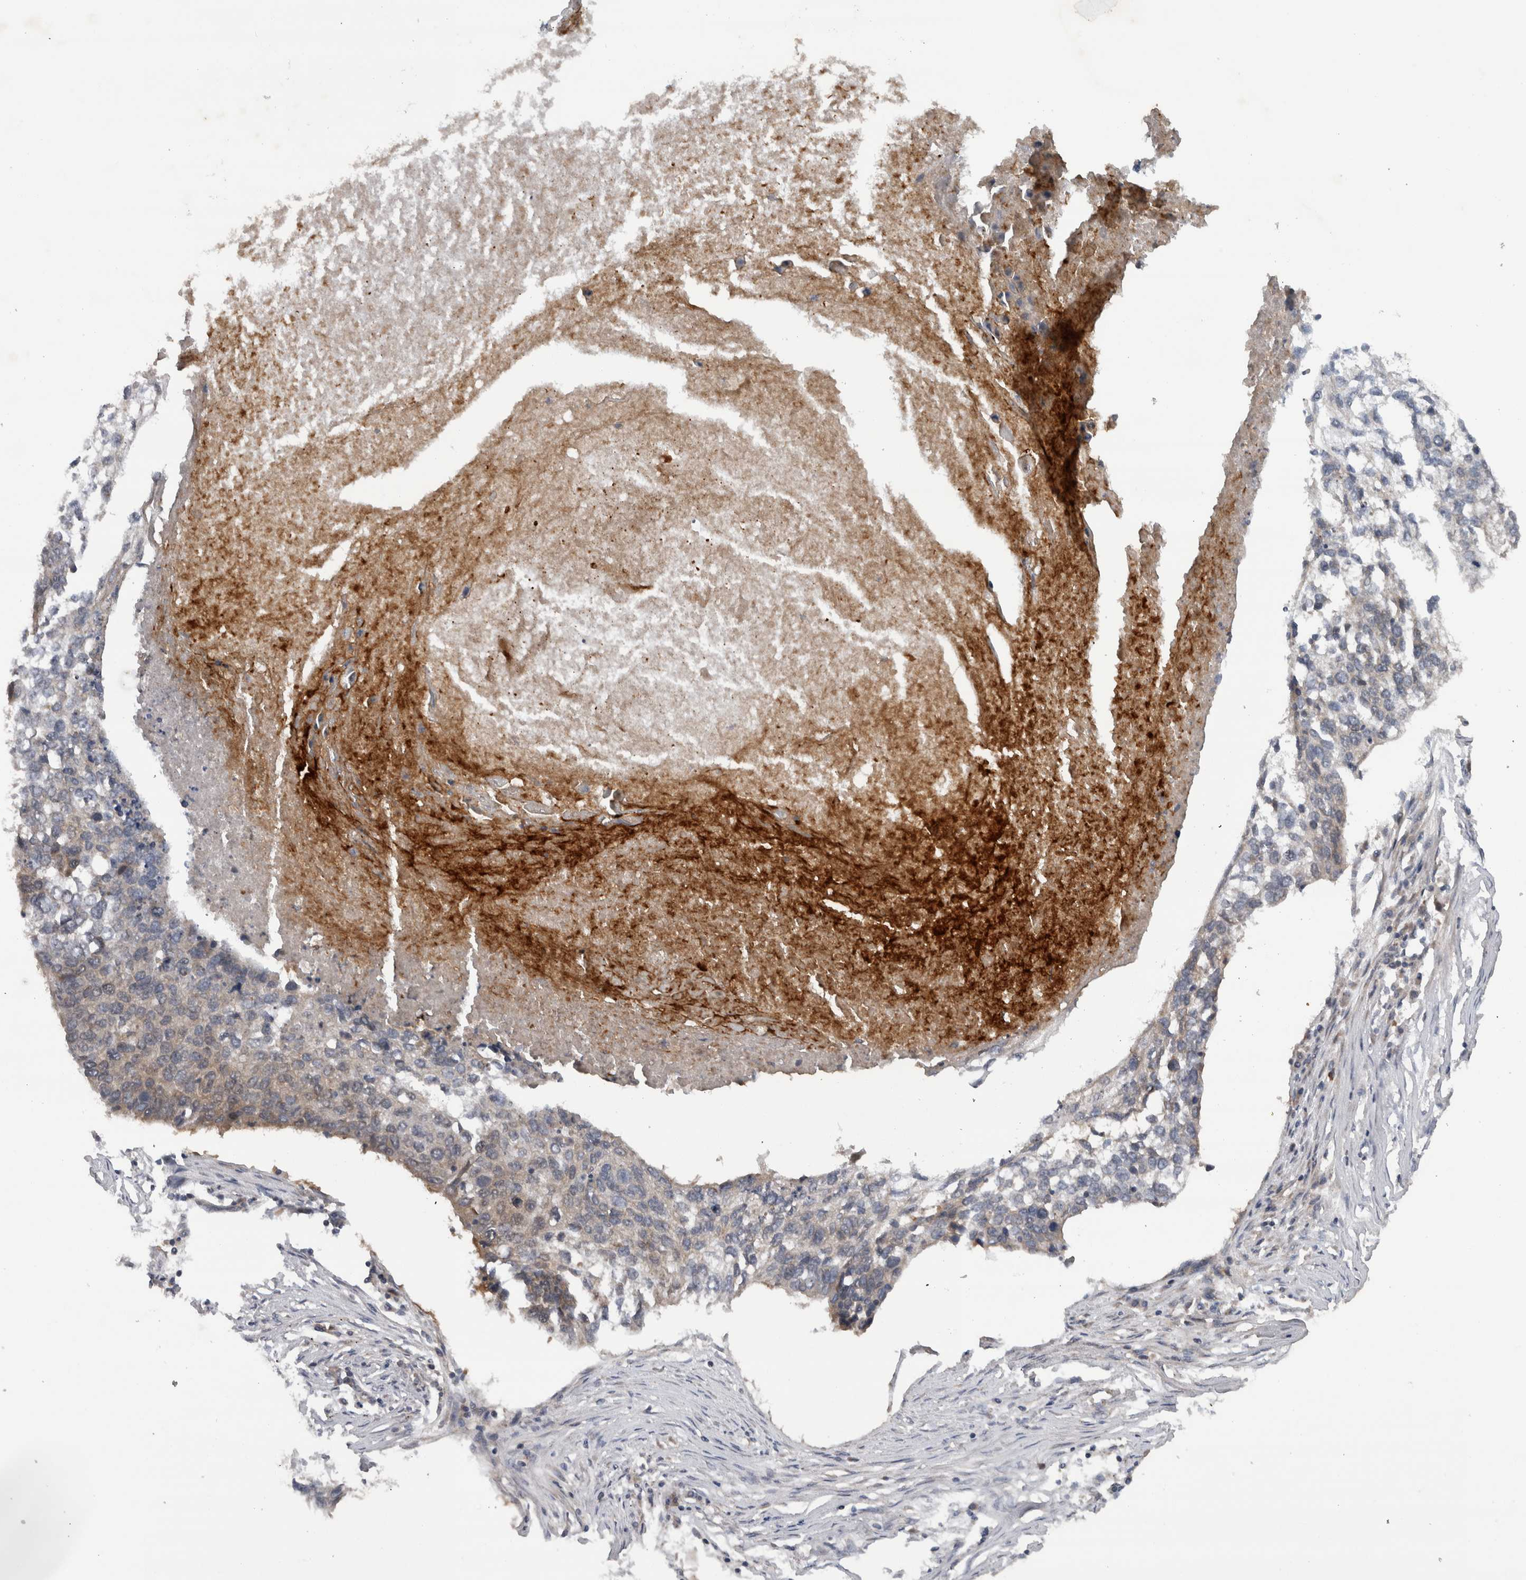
{"staining": {"intensity": "weak", "quantity": "<25%", "location": "cytoplasmic/membranous"}, "tissue": "lung cancer", "cell_type": "Tumor cells", "image_type": "cancer", "snomed": [{"axis": "morphology", "description": "Squamous cell carcinoma, NOS"}, {"axis": "topography", "description": "Lung"}], "caption": "Immunohistochemistry histopathology image of neoplastic tissue: lung cancer (squamous cell carcinoma) stained with DAB shows no significant protein positivity in tumor cells. Nuclei are stained in blue.", "gene": "PDCD2", "patient": {"sex": "female", "age": 63}}